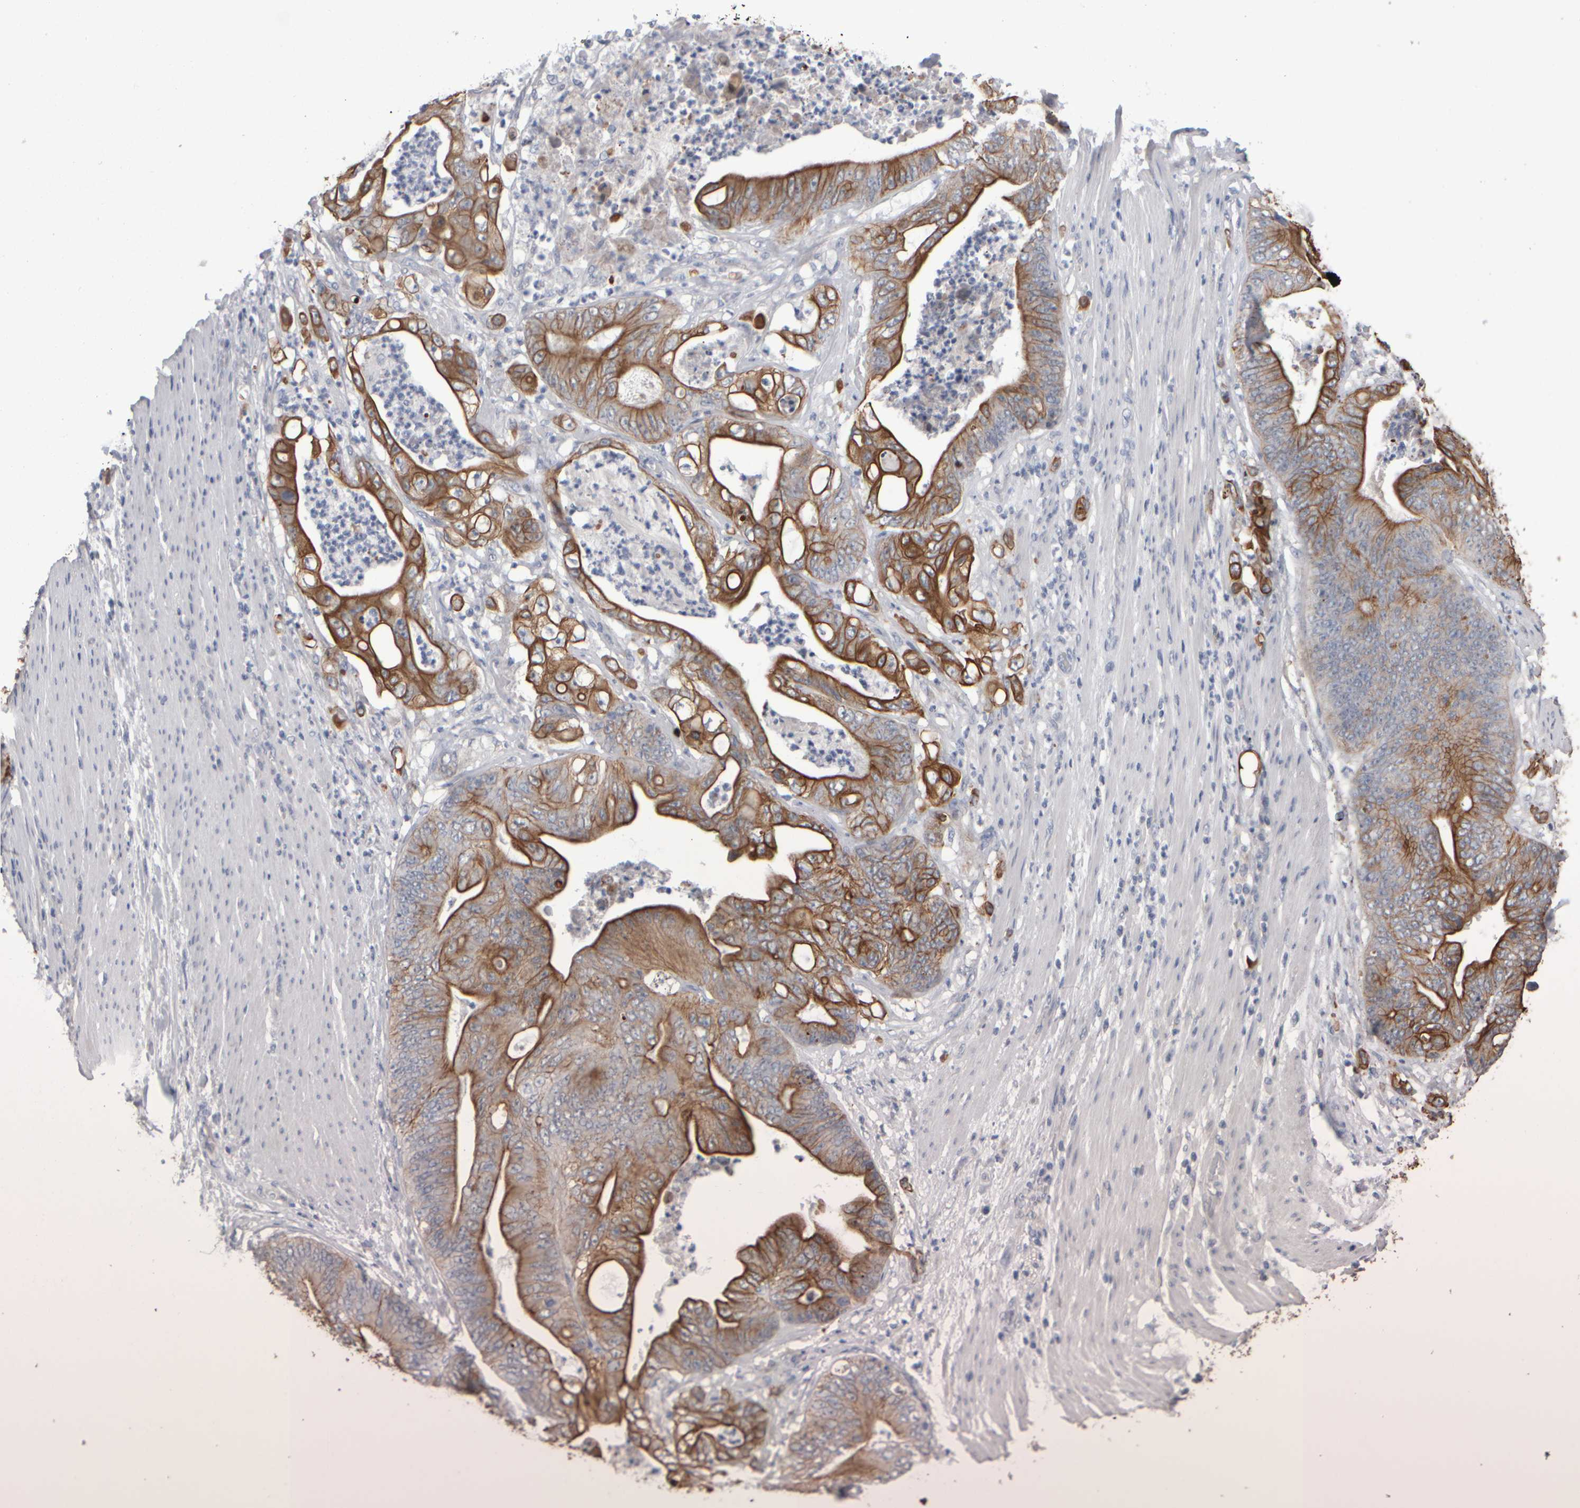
{"staining": {"intensity": "moderate", "quantity": ">75%", "location": "cytoplasmic/membranous"}, "tissue": "stomach cancer", "cell_type": "Tumor cells", "image_type": "cancer", "snomed": [{"axis": "morphology", "description": "Adenocarcinoma, NOS"}, {"axis": "topography", "description": "Stomach"}], "caption": "Stomach cancer stained with immunohistochemistry shows moderate cytoplasmic/membranous expression in about >75% of tumor cells.", "gene": "EPHX2", "patient": {"sex": "female", "age": 73}}